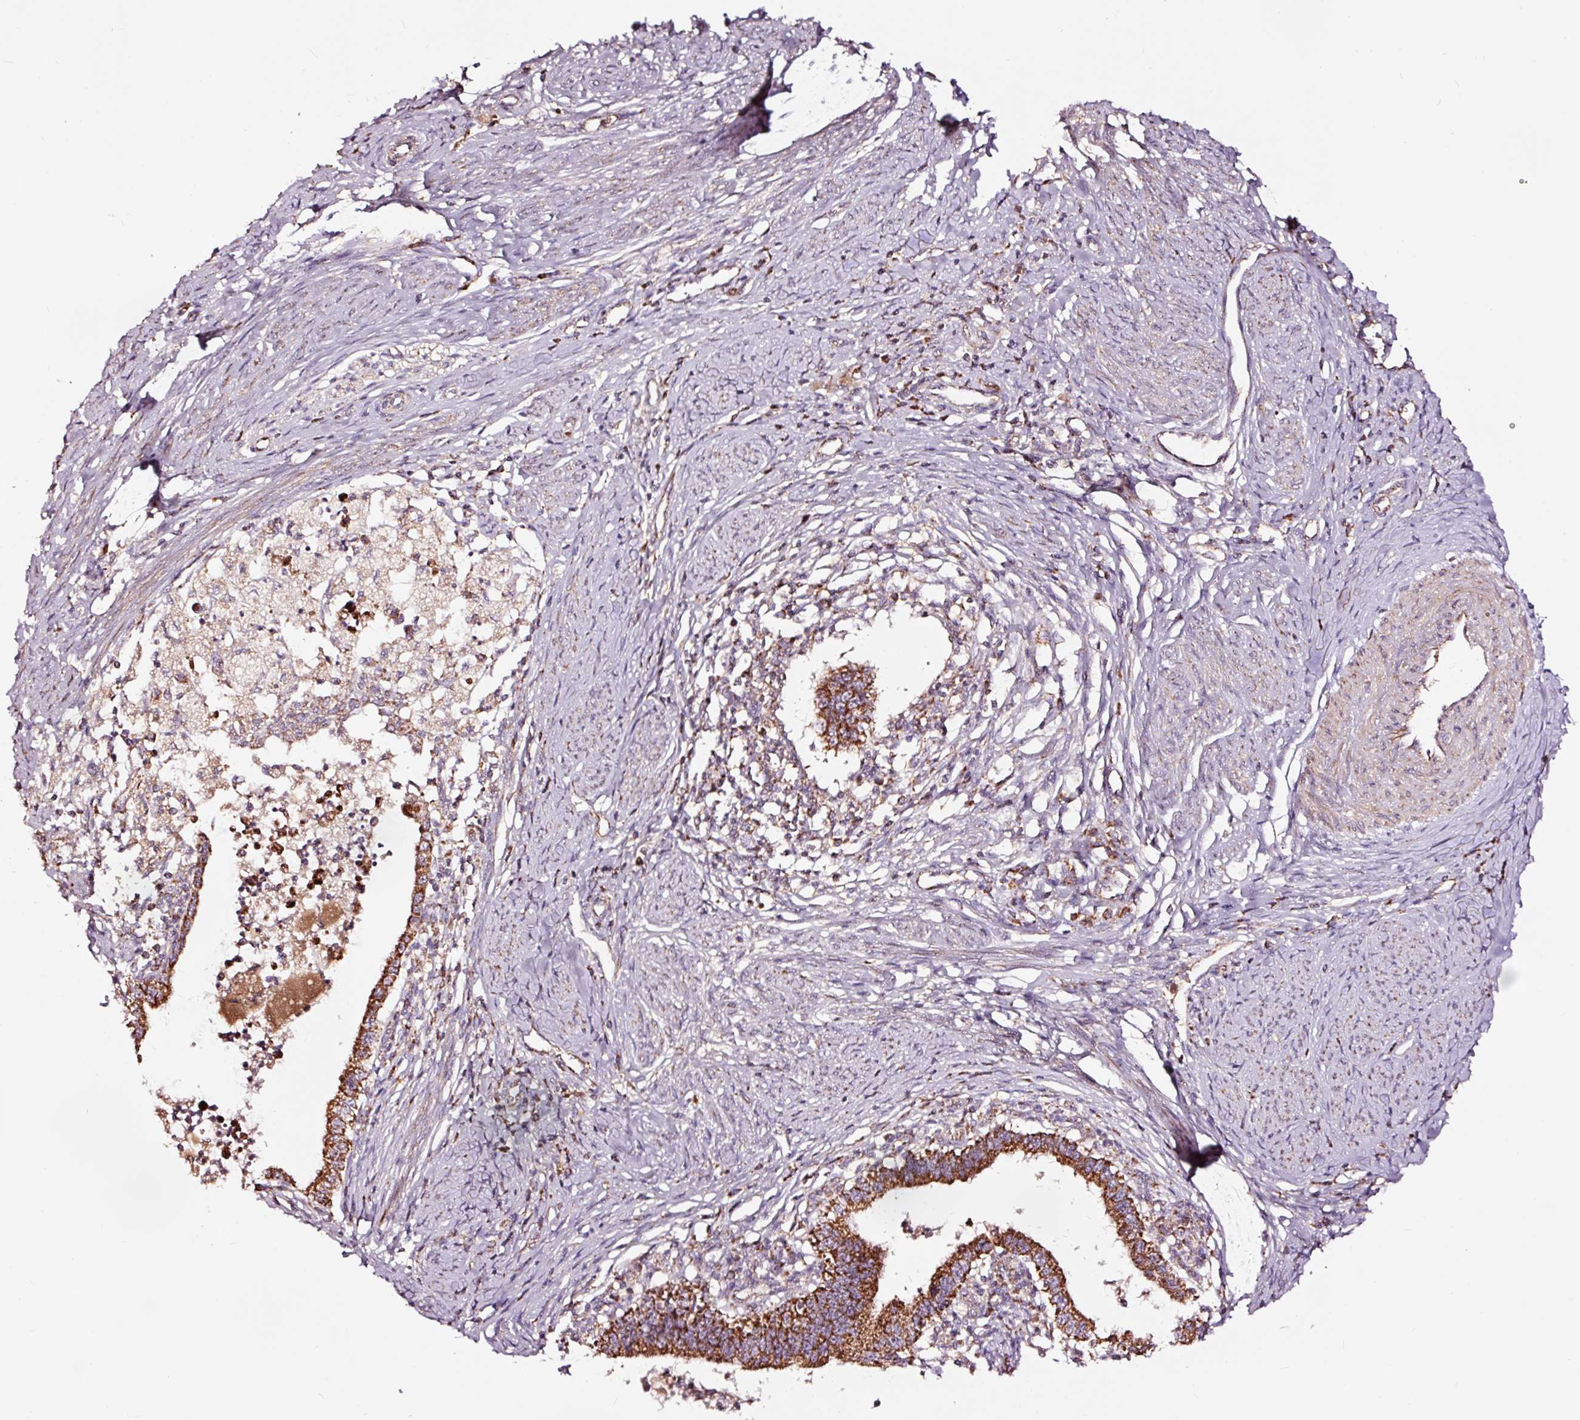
{"staining": {"intensity": "strong", "quantity": ">75%", "location": "cytoplasmic/membranous"}, "tissue": "cervical cancer", "cell_type": "Tumor cells", "image_type": "cancer", "snomed": [{"axis": "morphology", "description": "Adenocarcinoma, NOS"}, {"axis": "topography", "description": "Cervix"}], "caption": "An immunohistochemistry (IHC) micrograph of neoplastic tissue is shown. Protein staining in brown highlights strong cytoplasmic/membranous positivity in cervical adenocarcinoma within tumor cells.", "gene": "TPM1", "patient": {"sex": "female", "age": 36}}